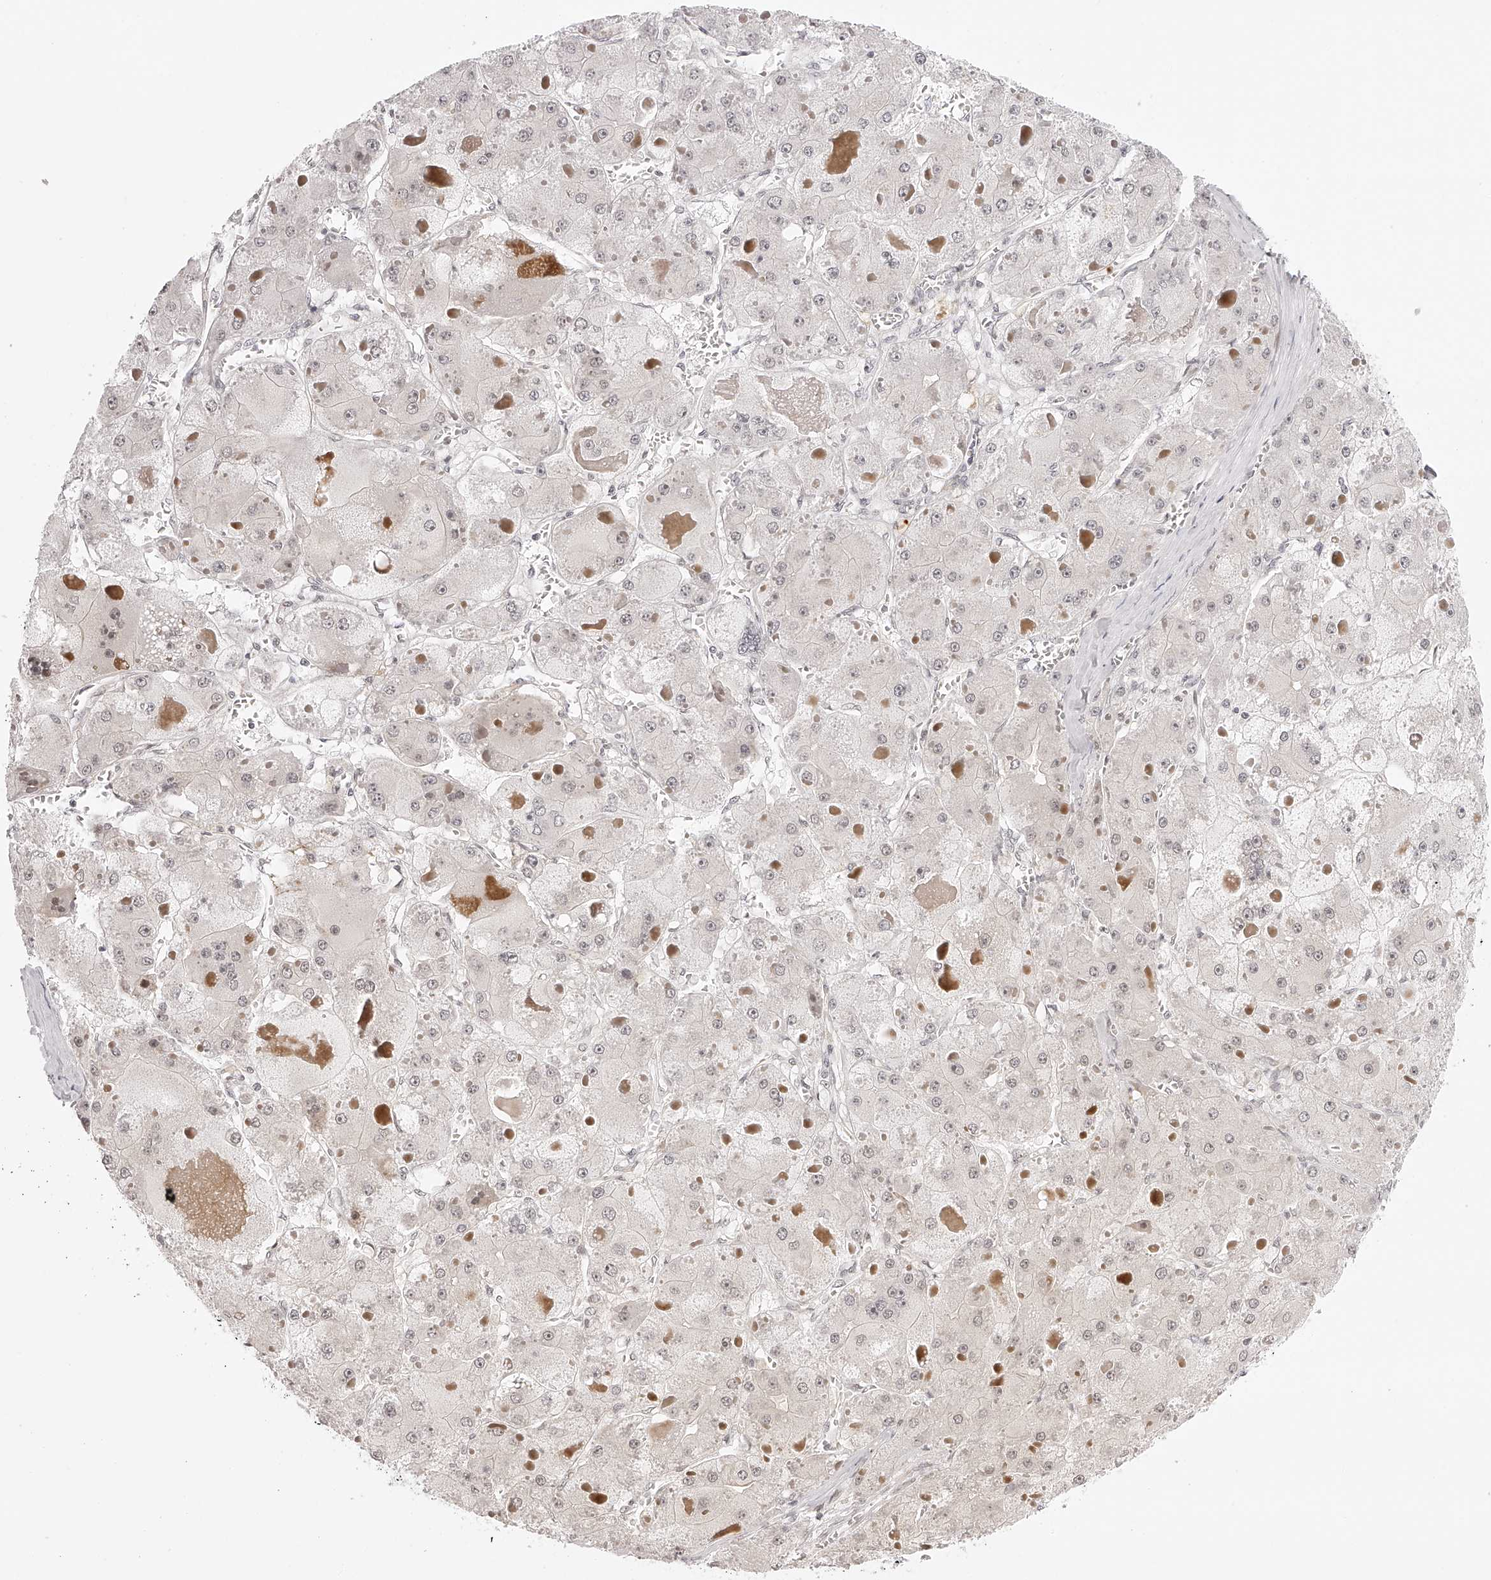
{"staining": {"intensity": "weak", "quantity": "<25%", "location": "nuclear"}, "tissue": "liver cancer", "cell_type": "Tumor cells", "image_type": "cancer", "snomed": [{"axis": "morphology", "description": "Carcinoma, Hepatocellular, NOS"}, {"axis": "topography", "description": "Liver"}], "caption": "Hepatocellular carcinoma (liver) was stained to show a protein in brown. There is no significant positivity in tumor cells.", "gene": "PLEKHG1", "patient": {"sex": "female", "age": 73}}